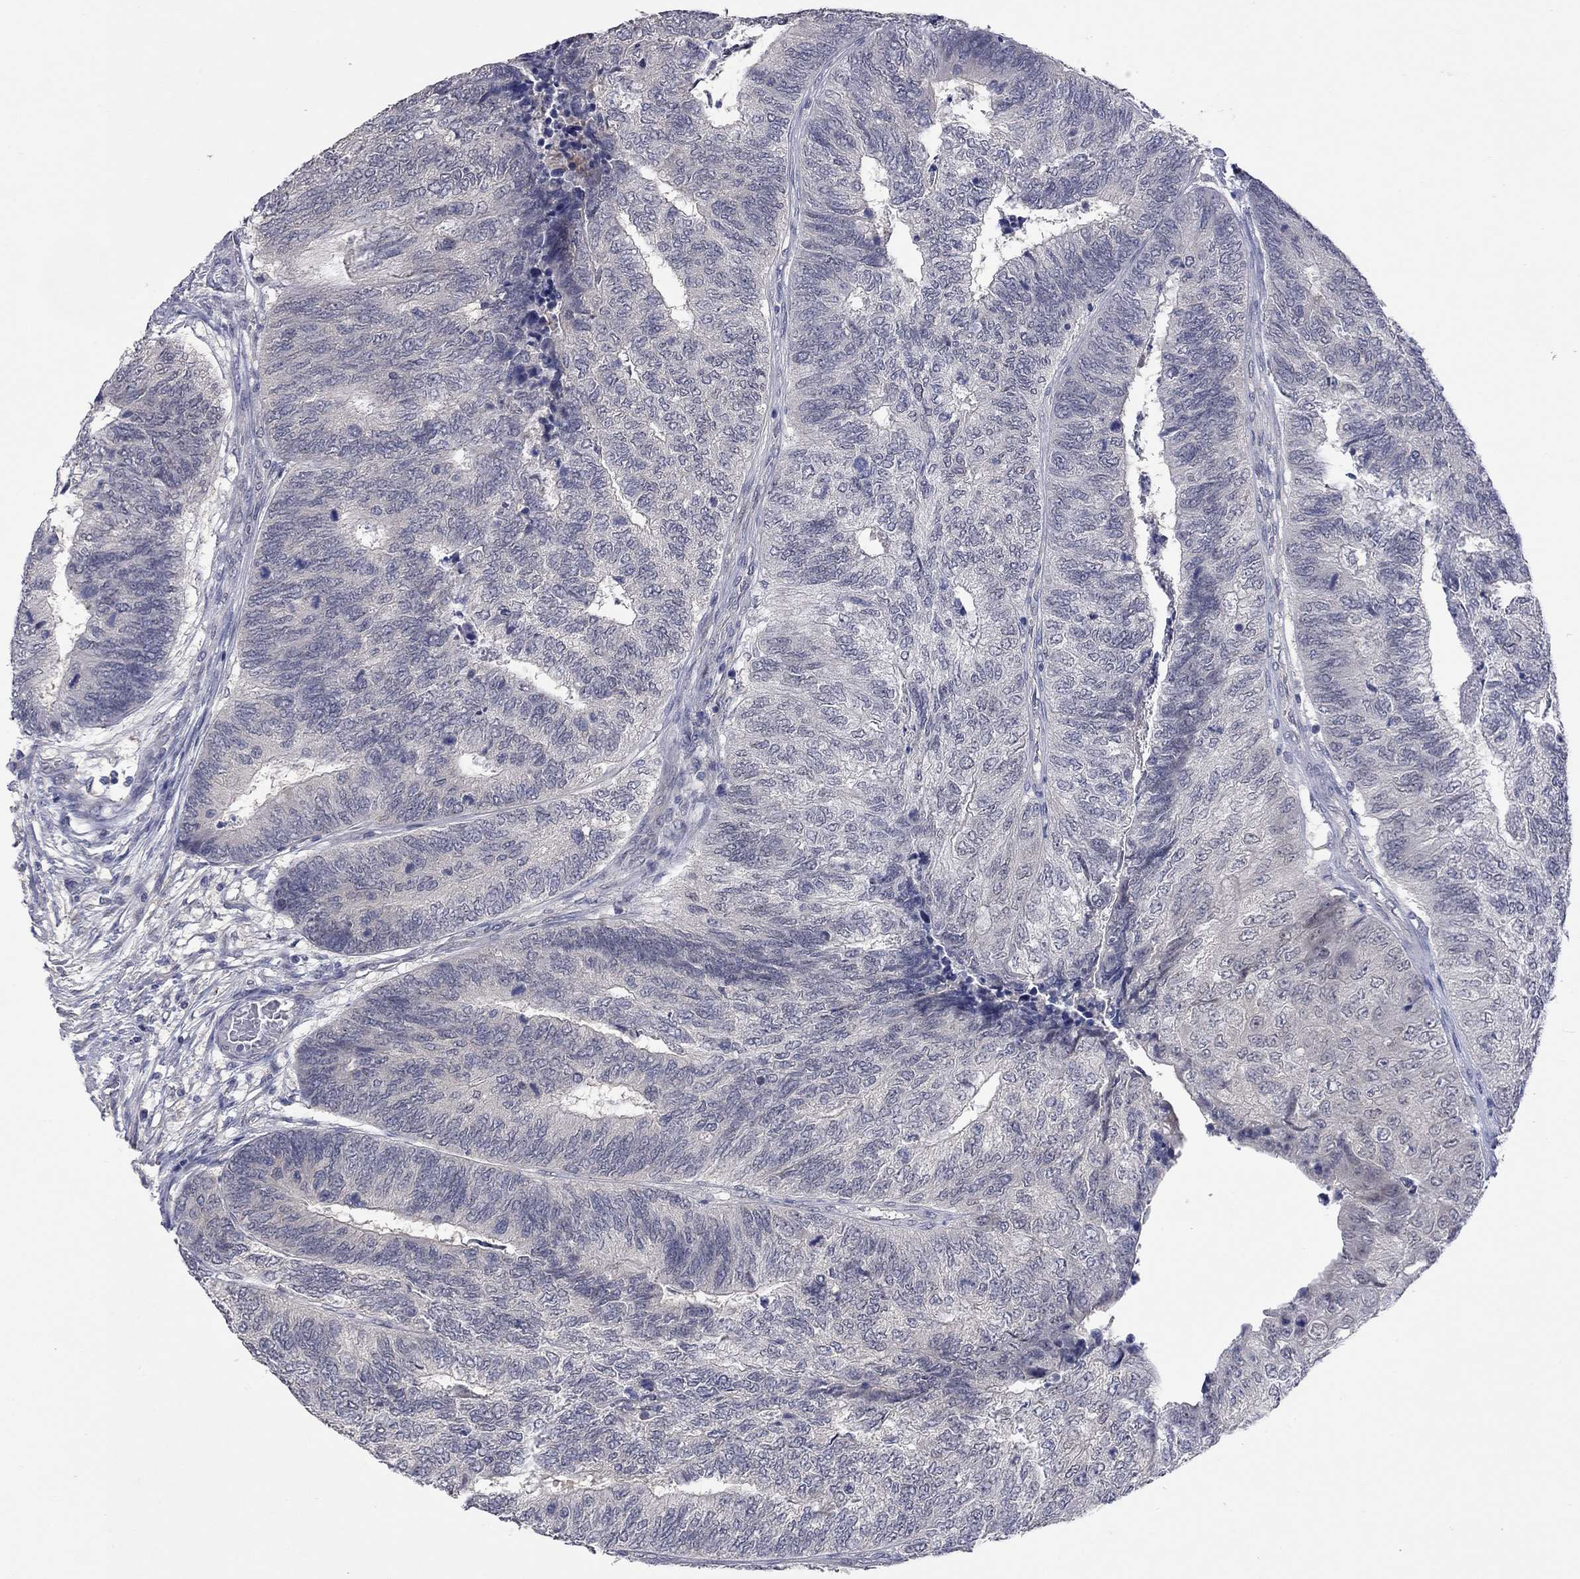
{"staining": {"intensity": "negative", "quantity": "none", "location": "none"}, "tissue": "colorectal cancer", "cell_type": "Tumor cells", "image_type": "cancer", "snomed": [{"axis": "morphology", "description": "Adenocarcinoma, NOS"}, {"axis": "topography", "description": "Colon"}], "caption": "A high-resolution micrograph shows immunohistochemistry staining of adenocarcinoma (colorectal), which reveals no significant expression in tumor cells.", "gene": "FABP12", "patient": {"sex": "female", "age": 67}}